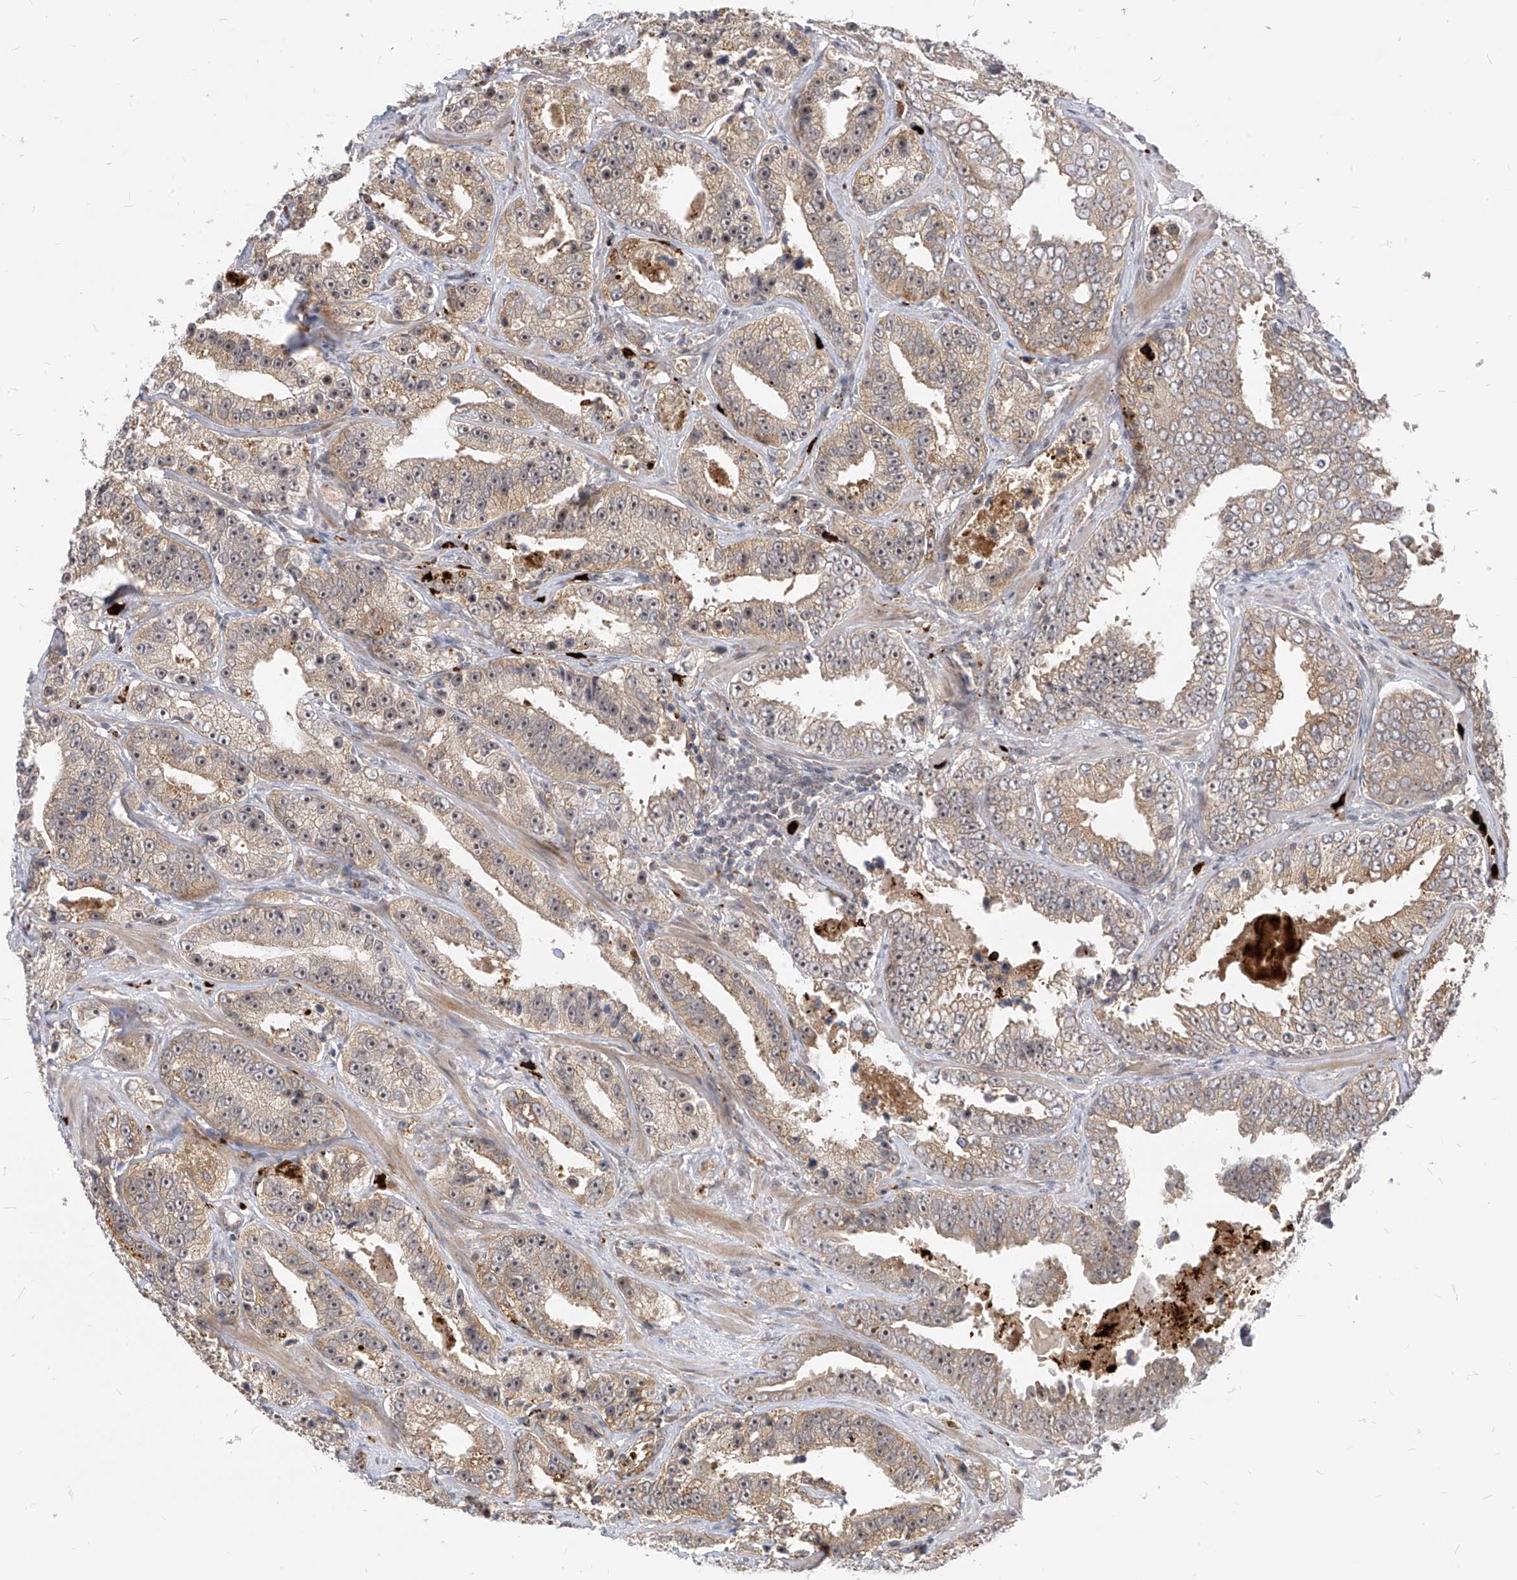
{"staining": {"intensity": "moderate", "quantity": "25%-75%", "location": "cytoplasmic/membranous,nuclear"}, "tissue": "prostate cancer", "cell_type": "Tumor cells", "image_type": "cancer", "snomed": [{"axis": "morphology", "description": "Adenocarcinoma, High grade"}, {"axis": "topography", "description": "Prostate"}], "caption": "Tumor cells reveal moderate cytoplasmic/membranous and nuclear positivity in approximately 25%-75% of cells in prostate cancer.", "gene": "CNKSR1", "patient": {"sex": "male", "age": 62}}